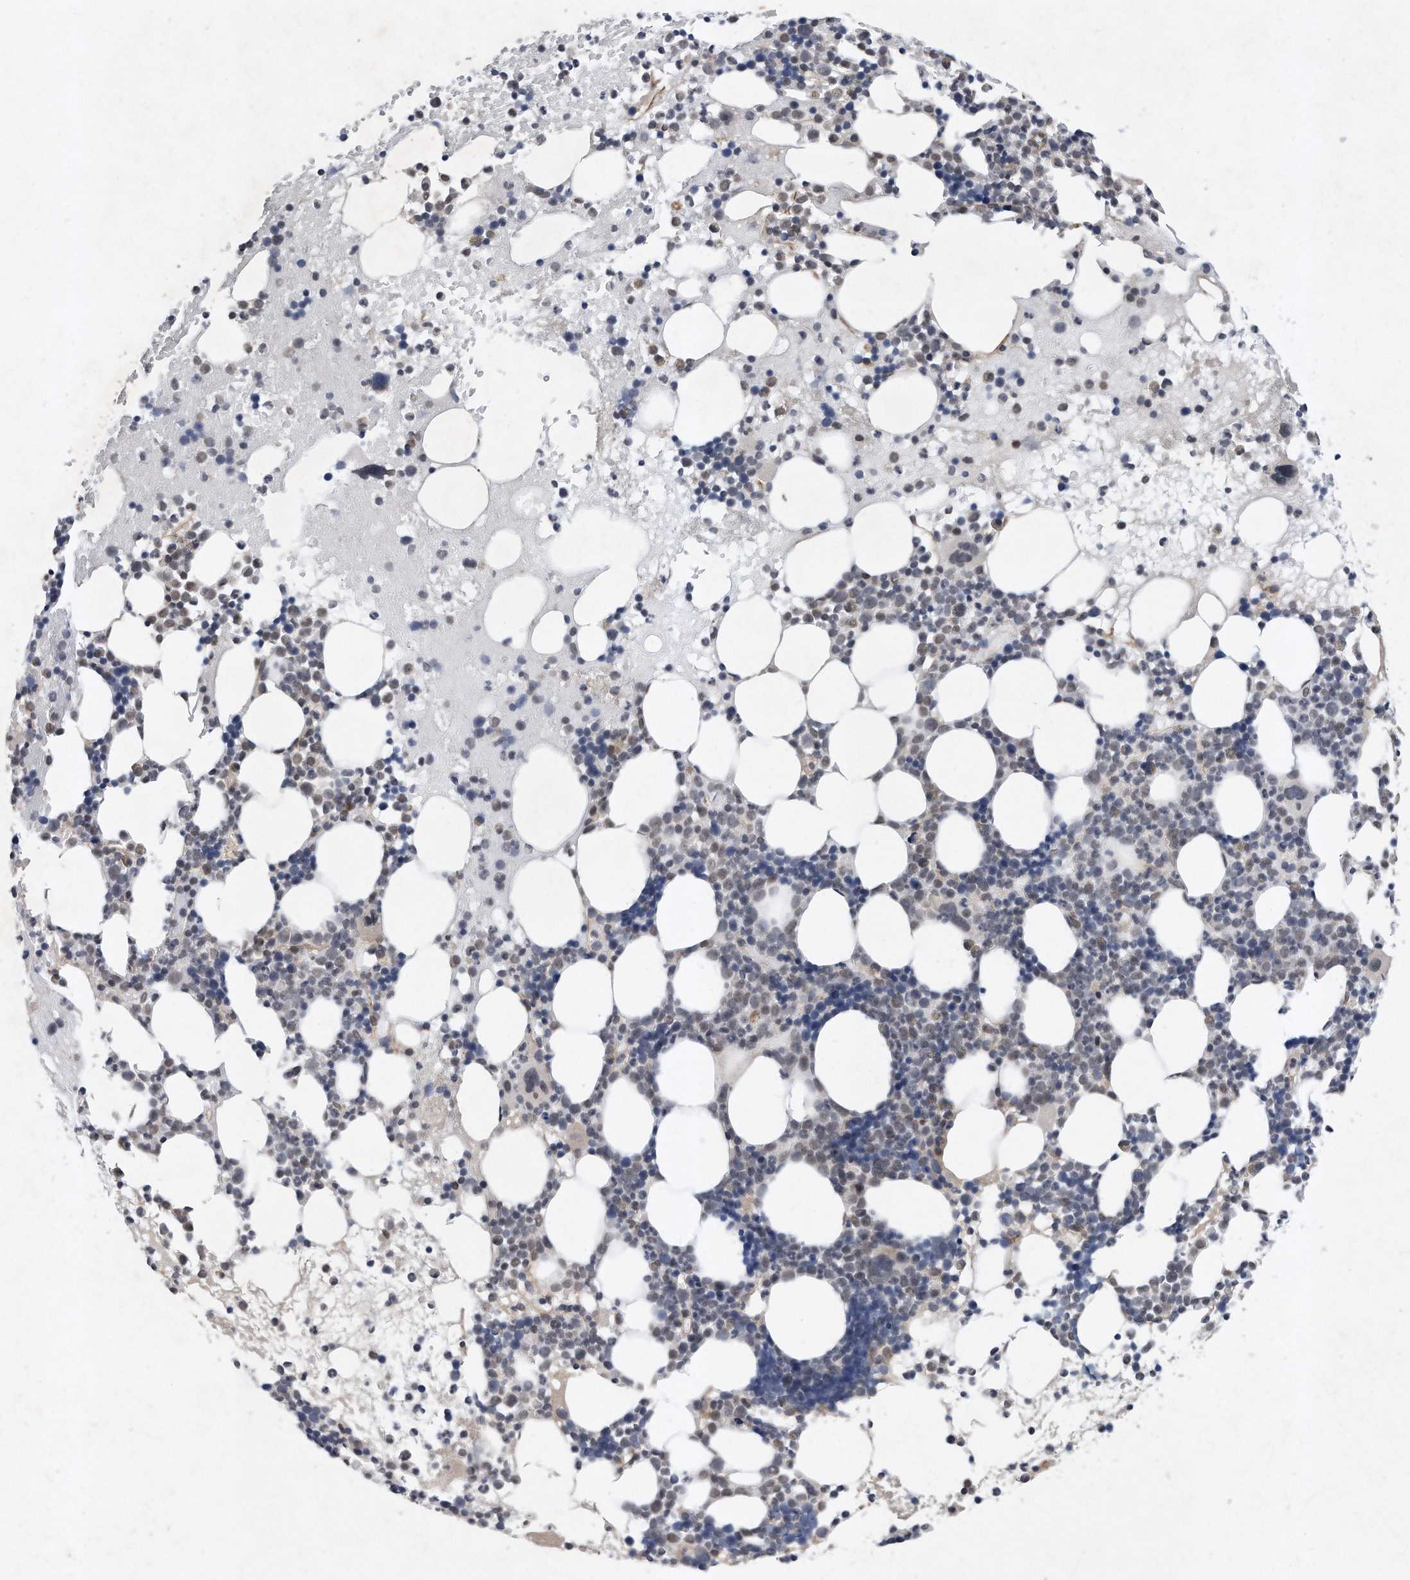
{"staining": {"intensity": "negative", "quantity": "none", "location": "none"}, "tissue": "bone marrow", "cell_type": "Hematopoietic cells", "image_type": "normal", "snomed": [{"axis": "morphology", "description": "Normal tissue, NOS"}, {"axis": "topography", "description": "Bone marrow"}], "caption": "Immunohistochemistry (IHC) of normal human bone marrow demonstrates no expression in hematopoietic cells. (DAB immunohistochemistry, high magnification).", "gene": "TP53INP1", "patient": {"sex": "female", "age": 57}}